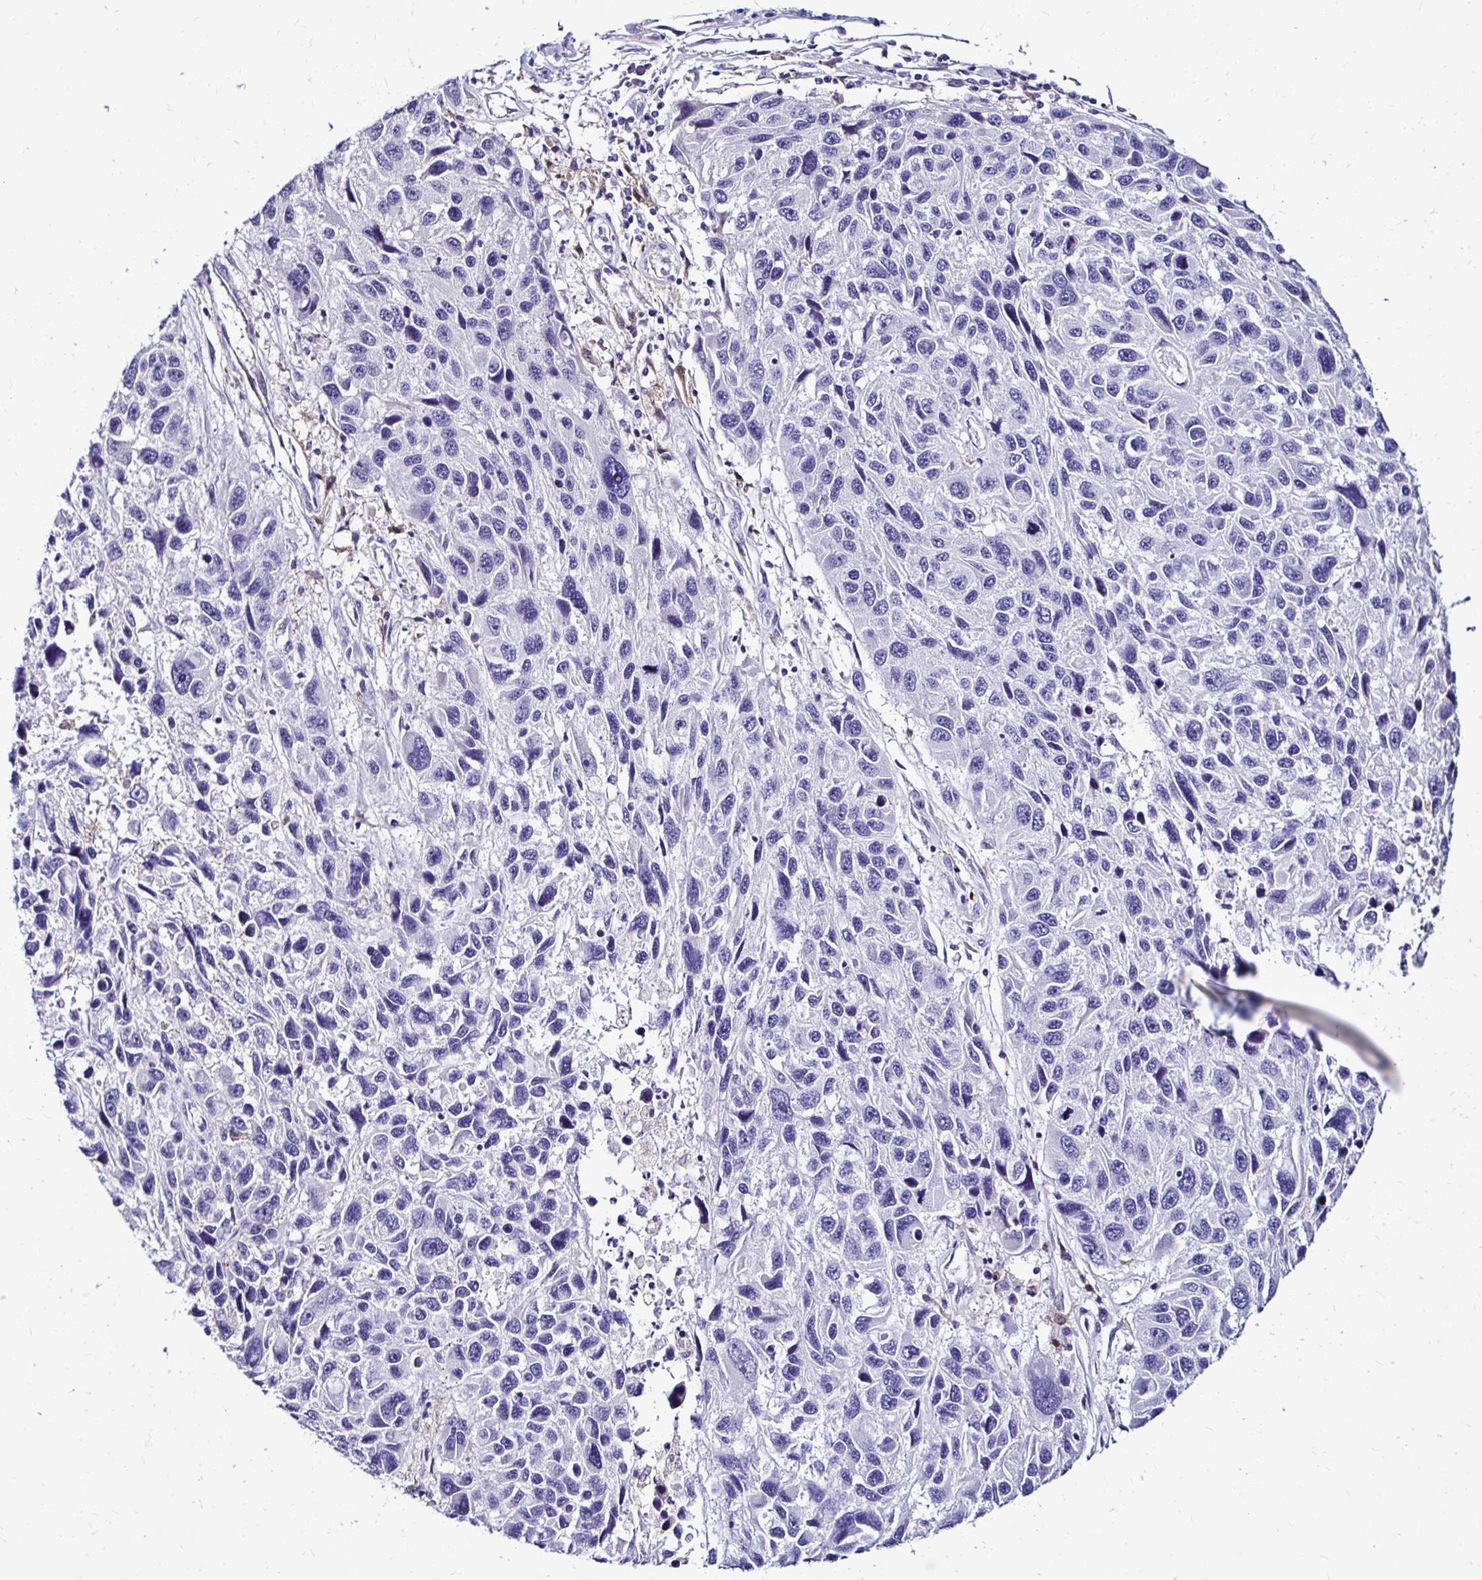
{"staining": {"intensity": "negative", "quantity": "none", "location": "none"}, "tissue": "melanoma", "cell_type": "Tumor cells", "image_type": "cancer", "snomed": [{"axis": "morphology", "description": "Malignant melanoma, NOS"}, {"axis": "topography", "description": "Skin"}], "caption": "There is no significant staining in tumor cells of malignant melanoma.", "gene": "IDH1", "patient": {"sex": "male", "age": 53}}